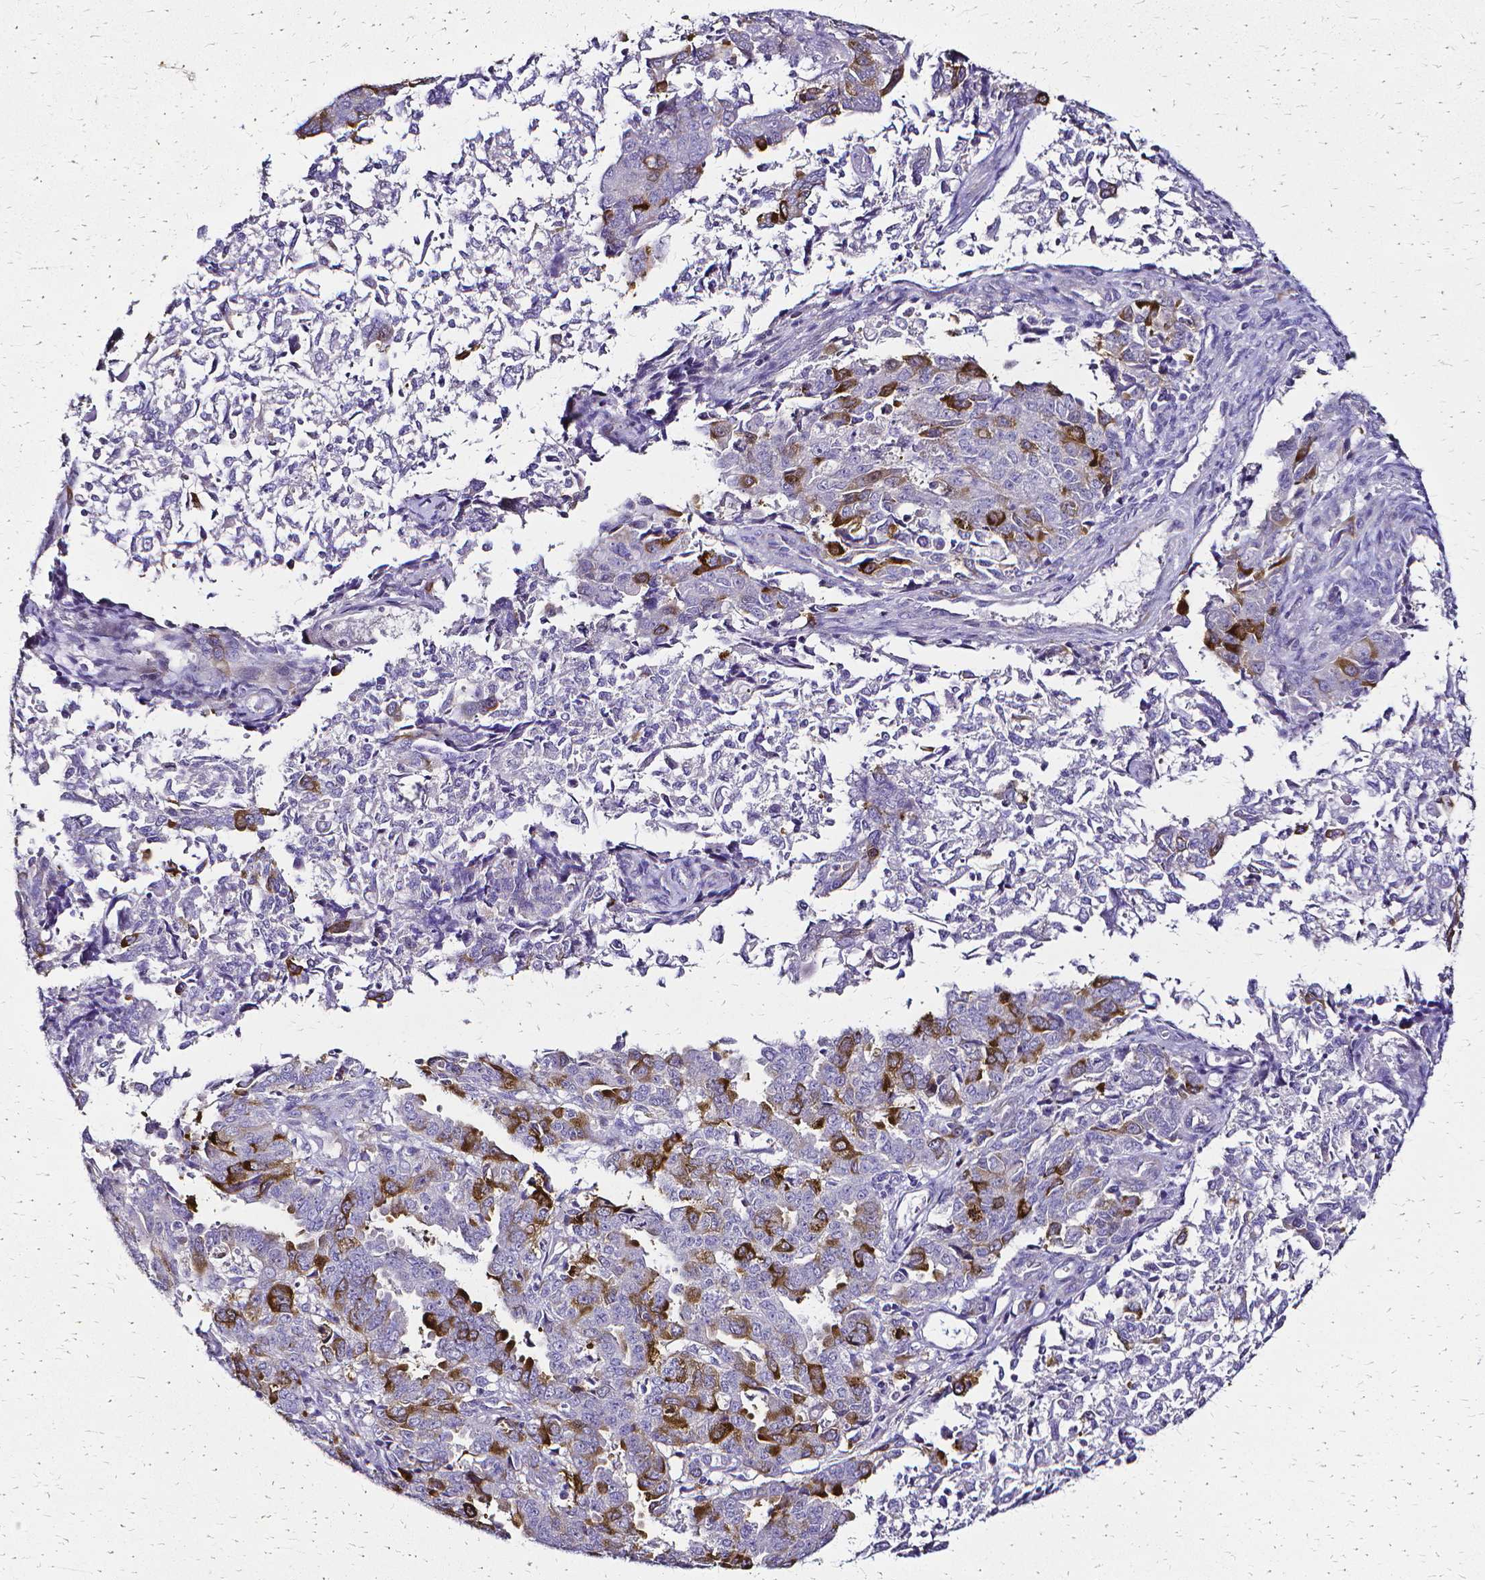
{"staining": {"intensity": "strong", "quantity": "<25%", "location": "cytoplasmic/membranous"}, "tissue": "endometrial cancer", "cell_type": "Tumor cells", "image_type": "cancer", "snomed": [{"axis": "morphology", "description": "Adenocarcinoma, NOS"}, {"axis": "topography", "description": "Endometrium"}], "caption": "Adenocarcinoma (endometrial) stained with a protein marker exhibits strong staining in tumor cells.", "gene": "CCNB1", "patient": {"sex": "female", "age": 50}}